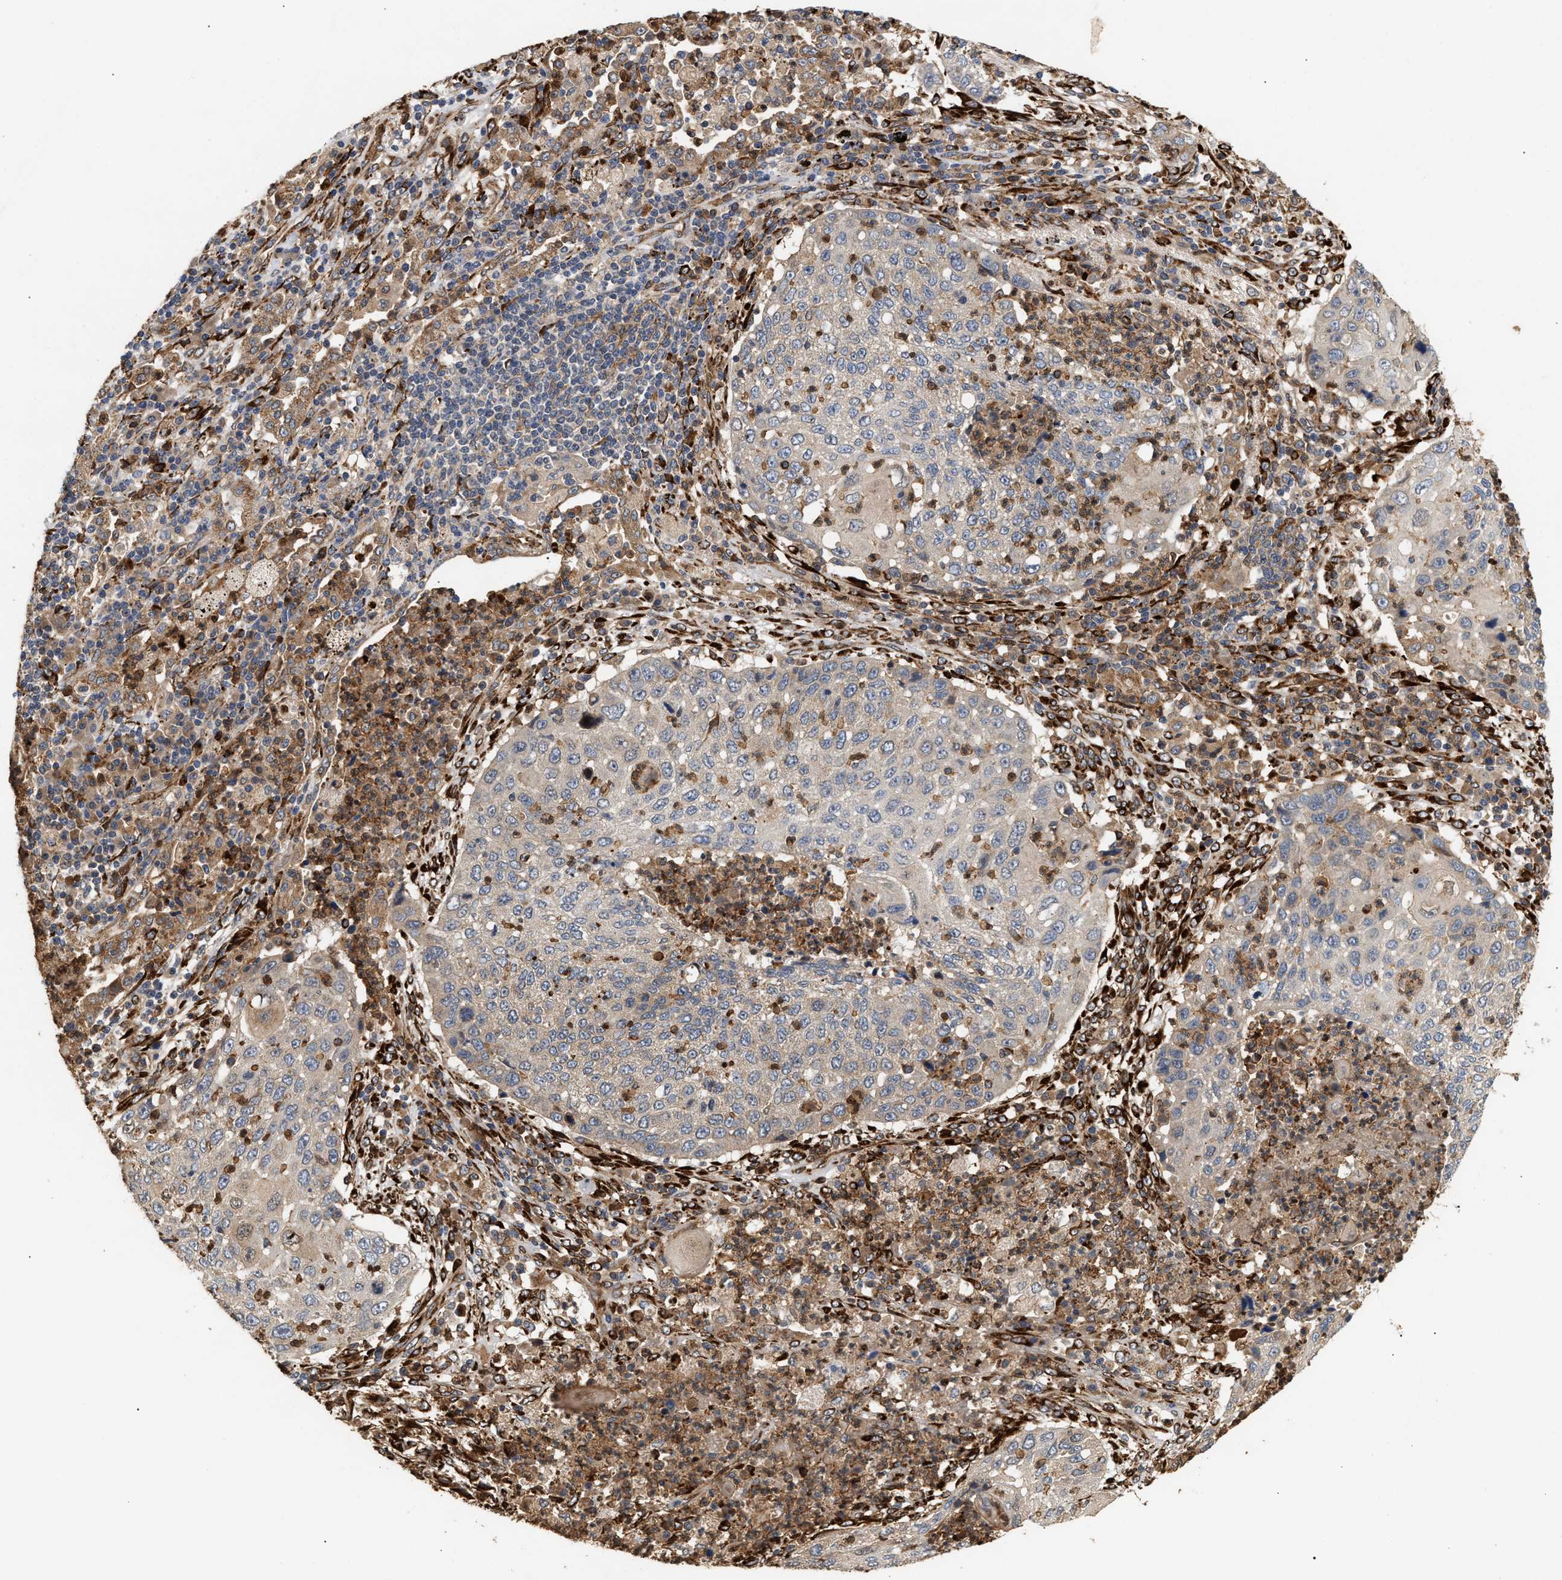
{"staining": {"intensity": "weak", "quantity": "<25%", "location": "cytoplasmic/membranous"}, "tissue": "lung cancer", "cell_type": "Tumor cells", "image_type": "cancer", "snomed": [{"axis": "morphology", "description": "Squamous cell carcinoma, NOS"}, {"axis": "topography", "description": "Lung"}], "caption": "There is no significant staining in tumor cells of squamous cell carcinoma (lung).", "gene": "PLCD1", "patient": {"sex": "female", "age": 63}}